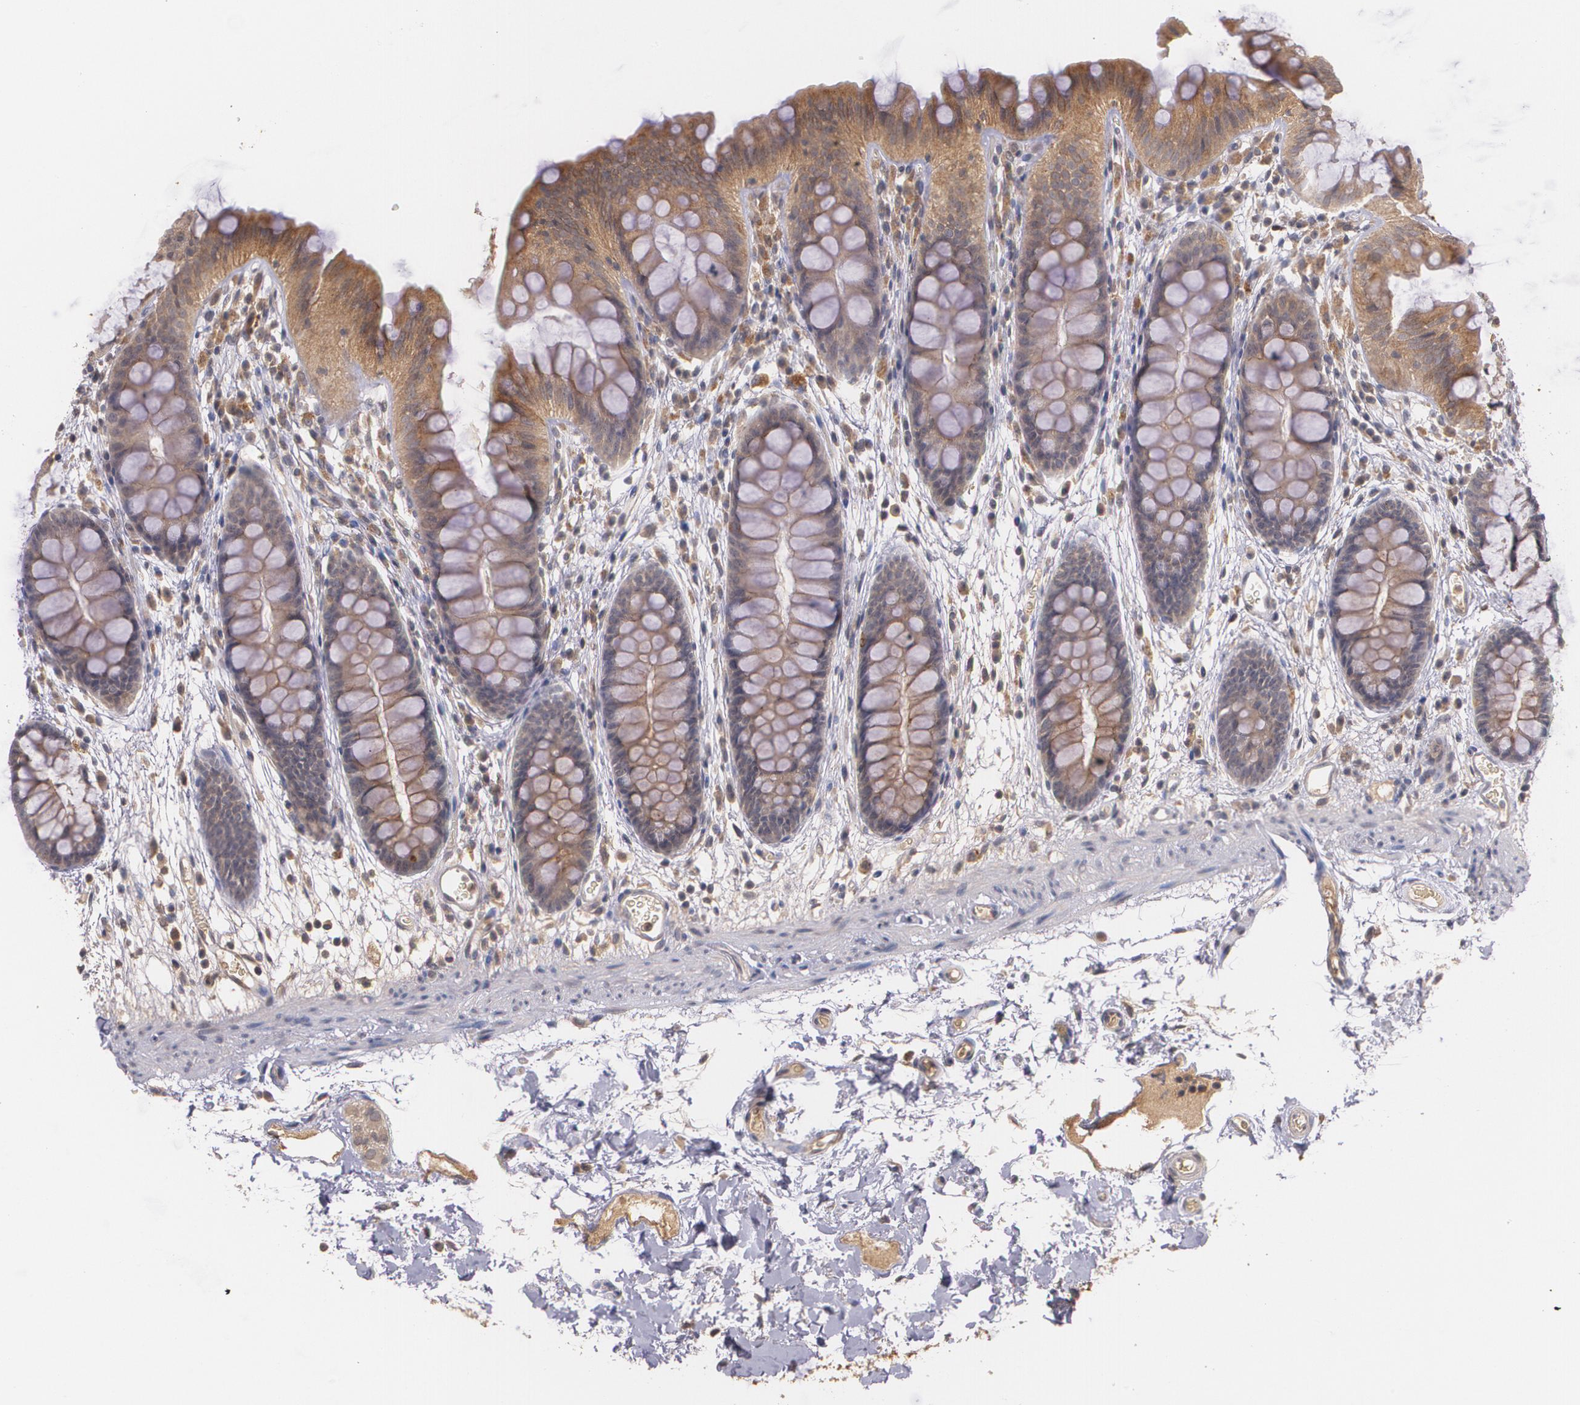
{"staining": {"intensity": "negative", "quantity": "none", "location": "none"}, "tissue": "colon", "cell_type": "Endothelial cells", "image_type": "normal", "snomed": [{"axis": "morphology", "description": "Normal tissue, NOS"}, {"axis": "topography", "description": "Smooth muscle"}, {"axis": "topography", "description": "Colon"}], "caption": "This is a micrograph of IHC staining of benign colon, which shows no expression in endothelial cells. (Stains: DAB IHC with hematoxylin counter stain, Microscopy: brightfield microscopy at high magnification).", "gene": "IFNGR2", "patient": {"sex": "male", "age": 67}}